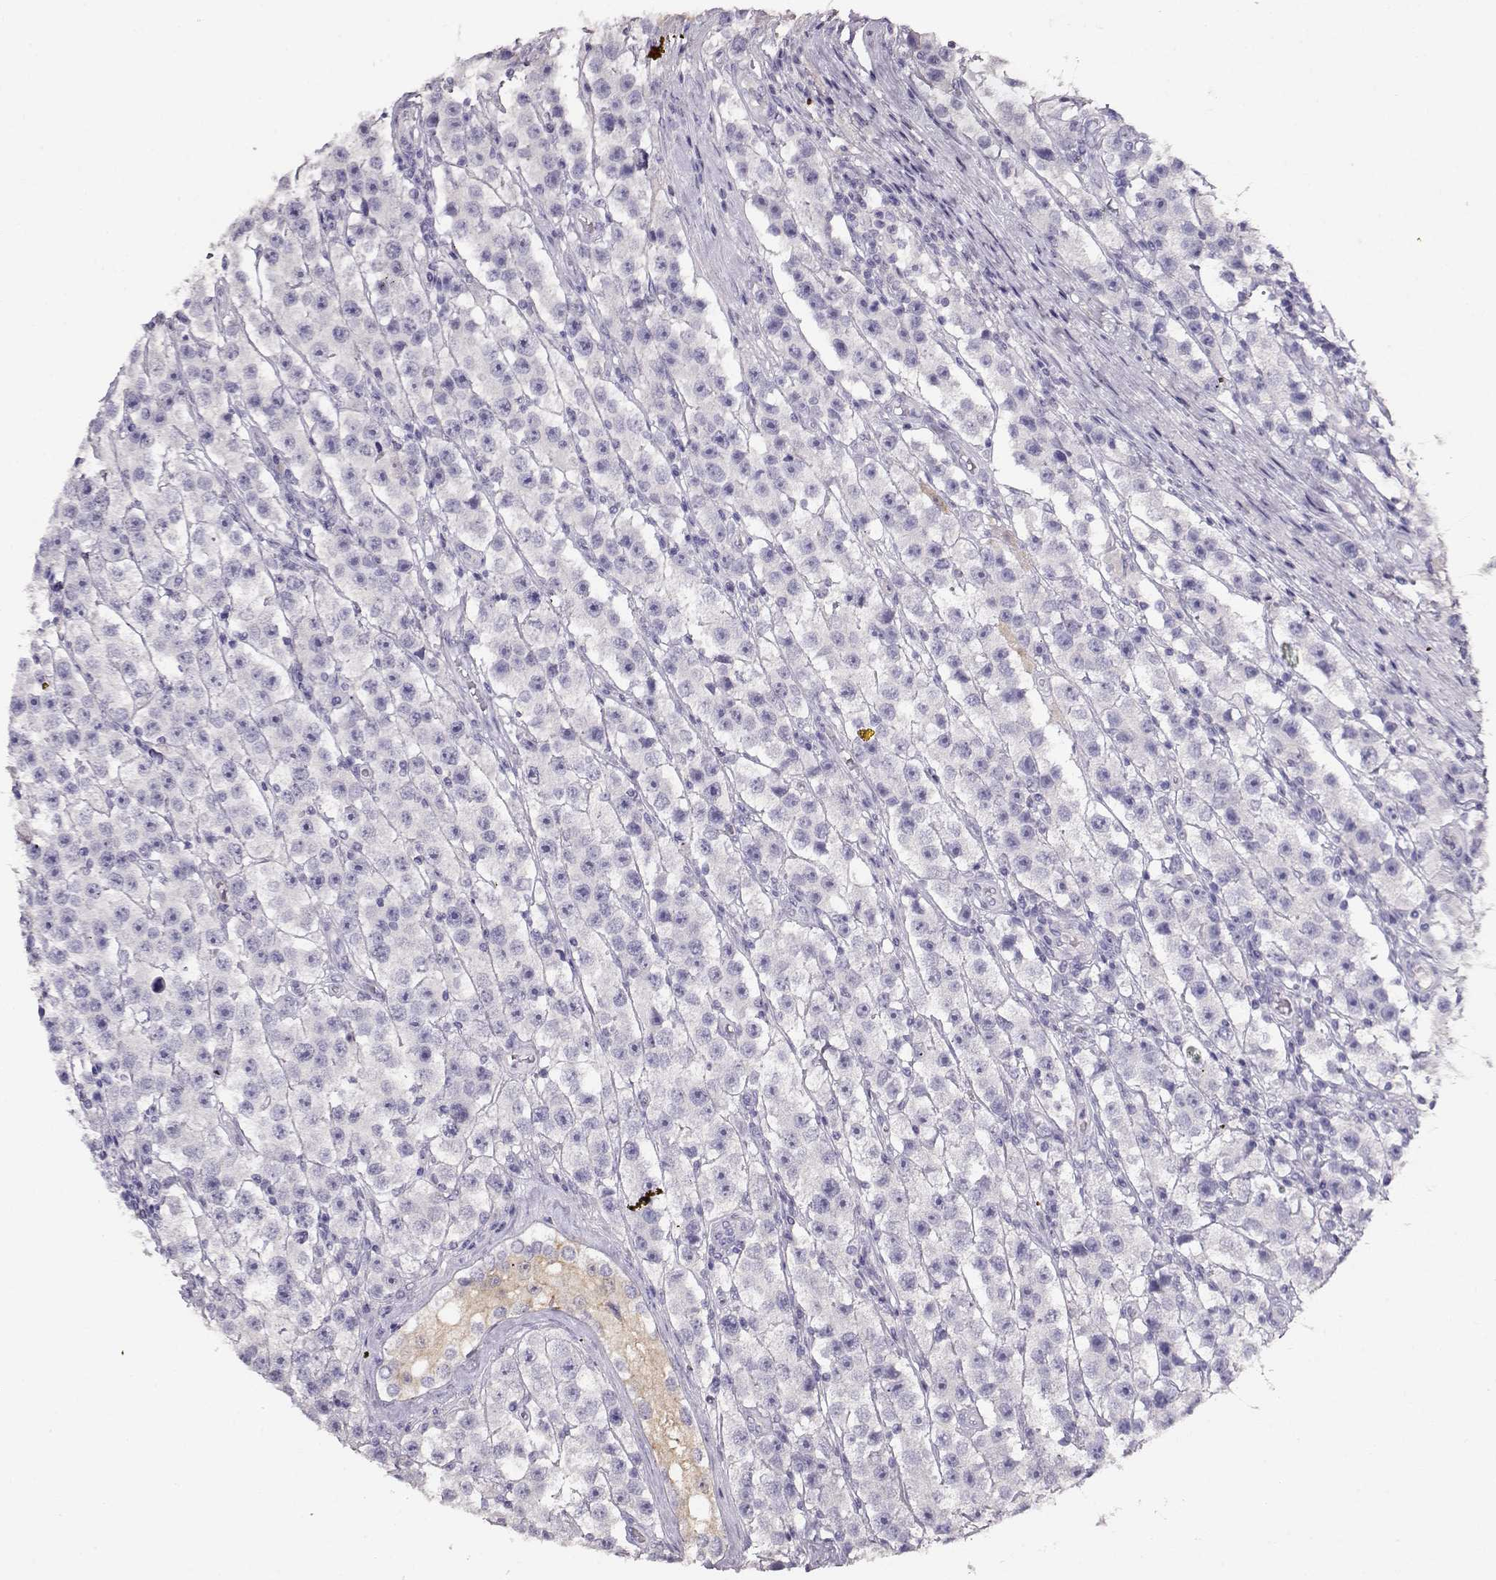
{"staining": {"intensity": "negative", "quantity": "none", "location": "none"}, "tissue": "testis cancer", "cell_type": "Tumor cells", "image_type": "cancer", "snomed": [{"axis": "morphology", "description": "Seminoma, NOS"}, {"axis": "topography", "description": "Testis"}], "caption": "Tumor cells show no significant staining in testis cancer (seminoma).", "gene": "NDRG4", "patient": {"sex": "male", "age": 45}}